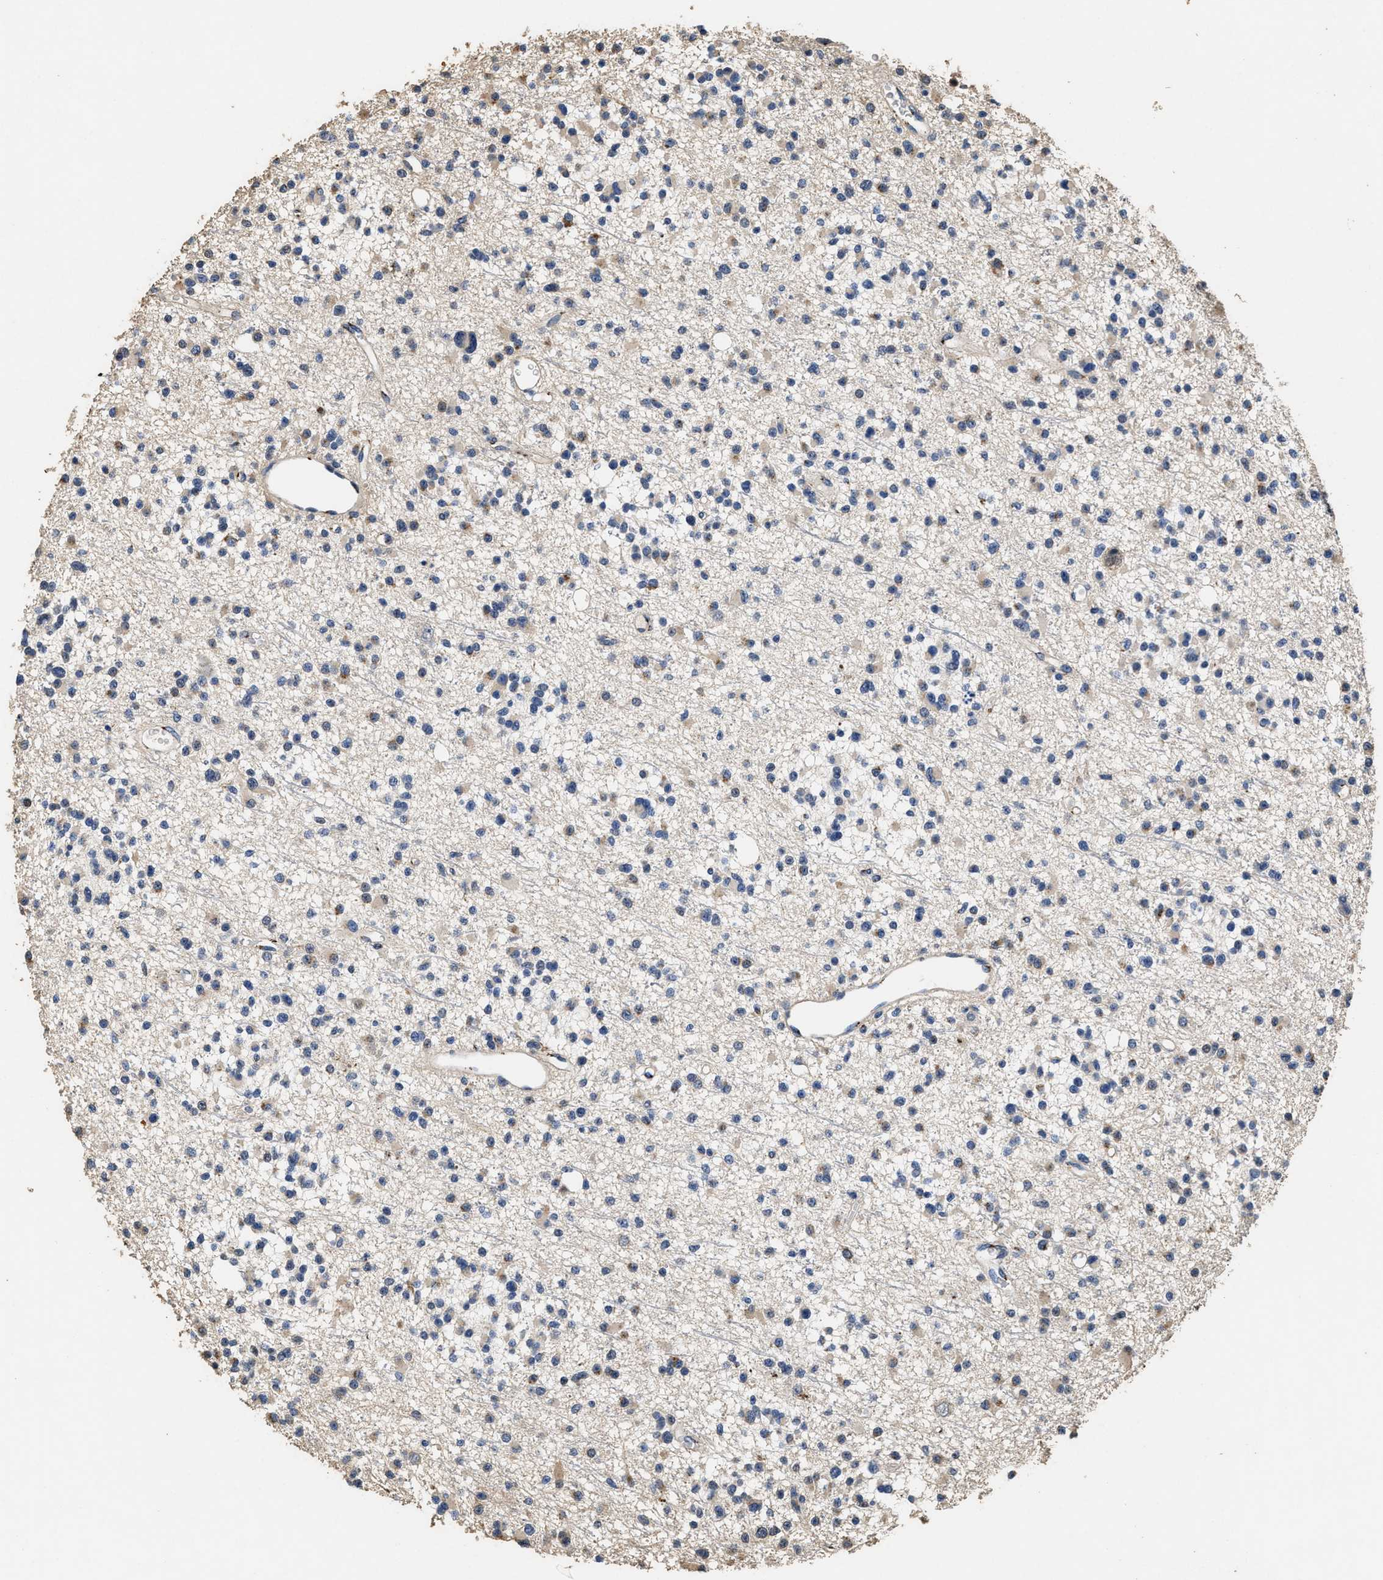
{"staining": {"intensity": "weak", "quantity": "<25%", "location": "cytoplasmic/membranous"}, "tissue": "glioma", "cell_type": "Tumor cells", "image_type": "cancer", "snomed": [{"axis": "morphology", "description": "Glioma, malignant, Low grade"}, {"axis": "topography", "description": "Brain"}], "caption": "Immunohistochemistry (IHC) of human glioma exhibits no positivity in tumor cells.", "gene": "TPST2", "patient": {"sex": "female", "age": 22}}